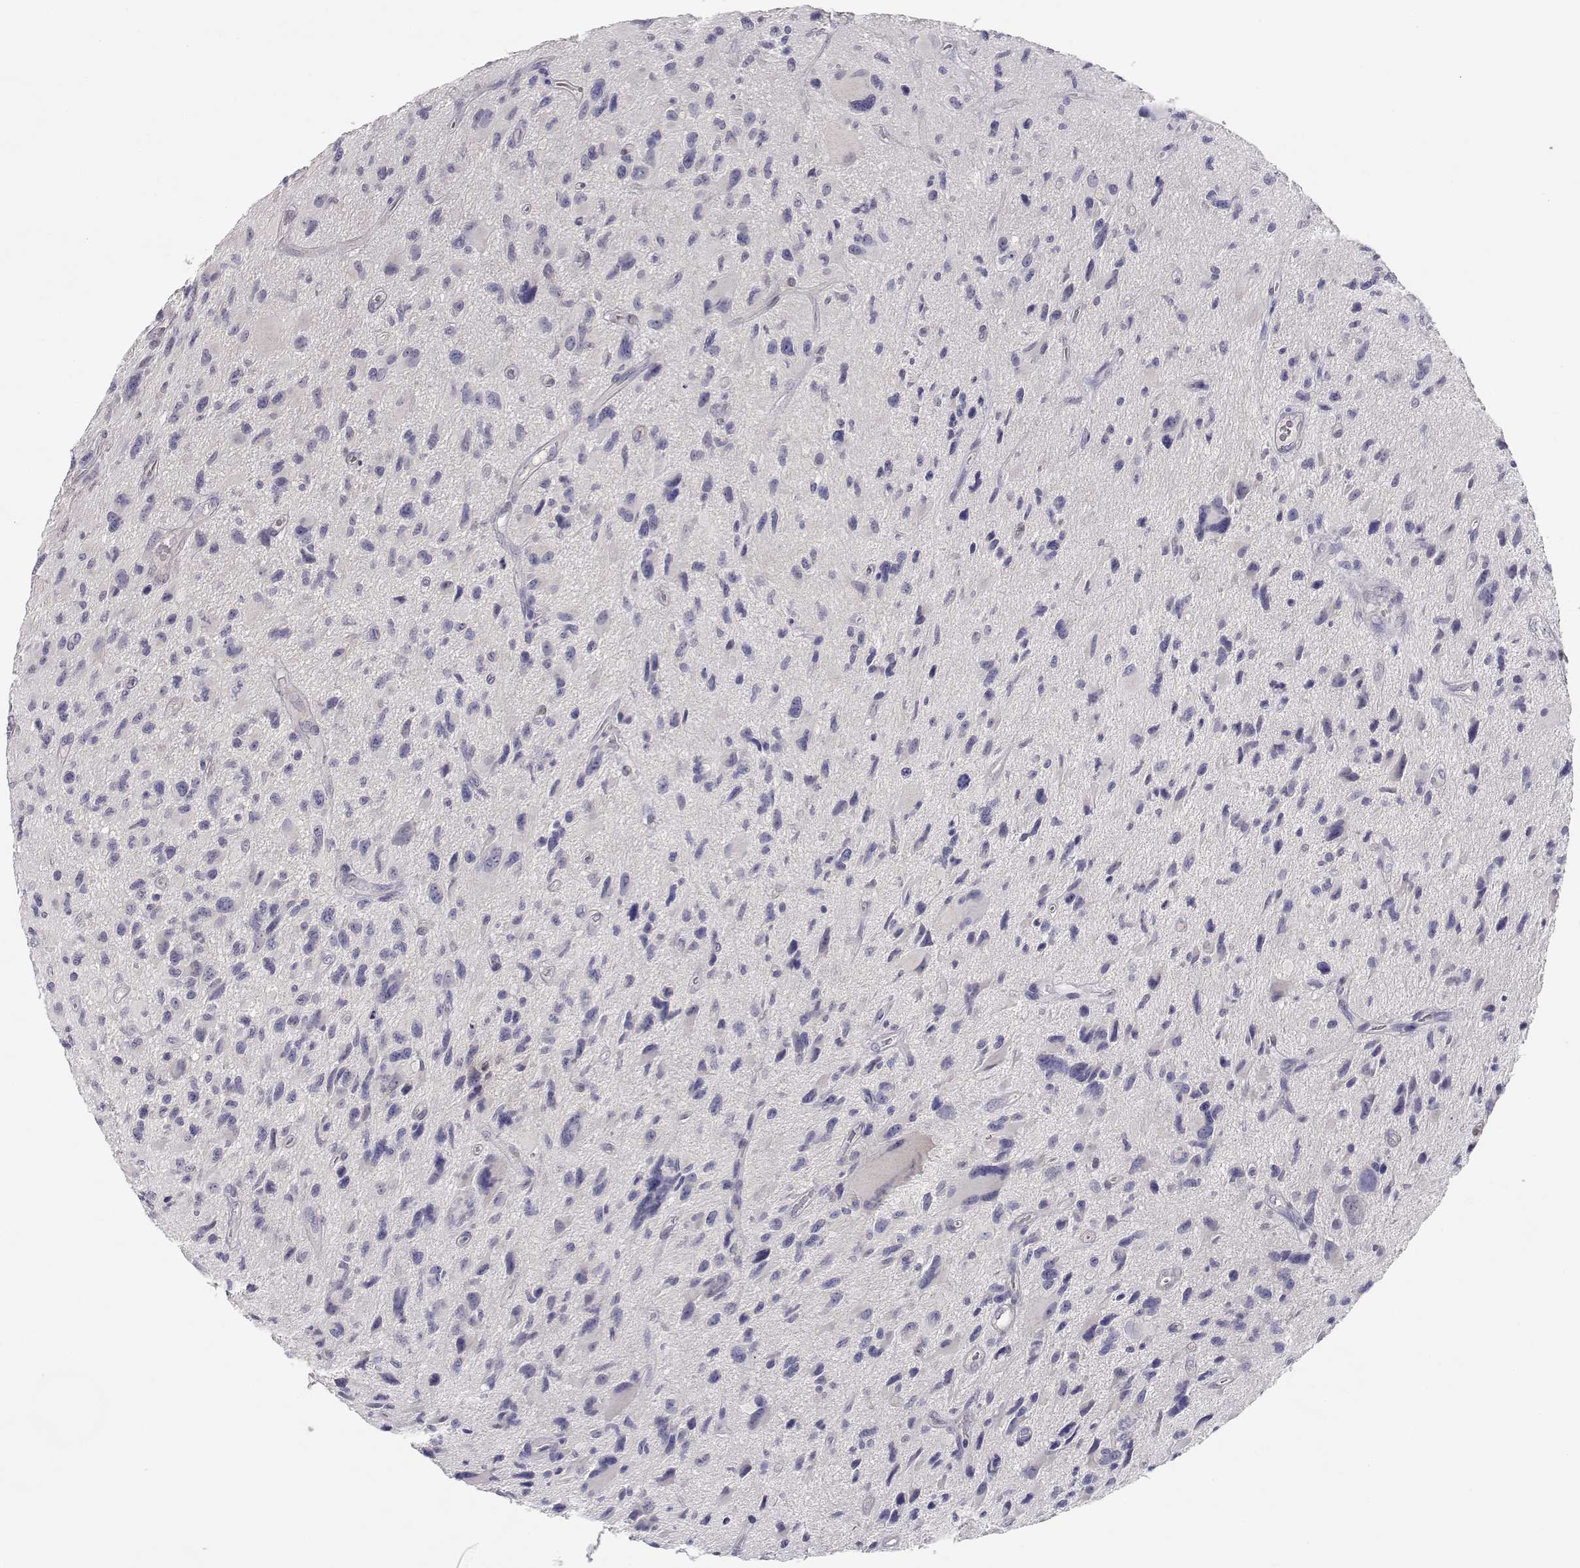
{"staining": {"intensity": "negative", "quantity": "none", "location": "none"}, "tissue": "glioma", "cell_type": "Tumor cells", "image_type": "cancer", "snomed": [{"axis": "morphology", "description": "Glioma, malignant, NOS"}, {"axis": "morphology", "description": "Glioma, malignant, High grade"}, {"axis": "topography", "description": "Brain"}], "caption": "Image shows no significant protein staining in tumor cells of glioma.", "gene": "ADA", "patient": {"sex": "female", "age": 71}}